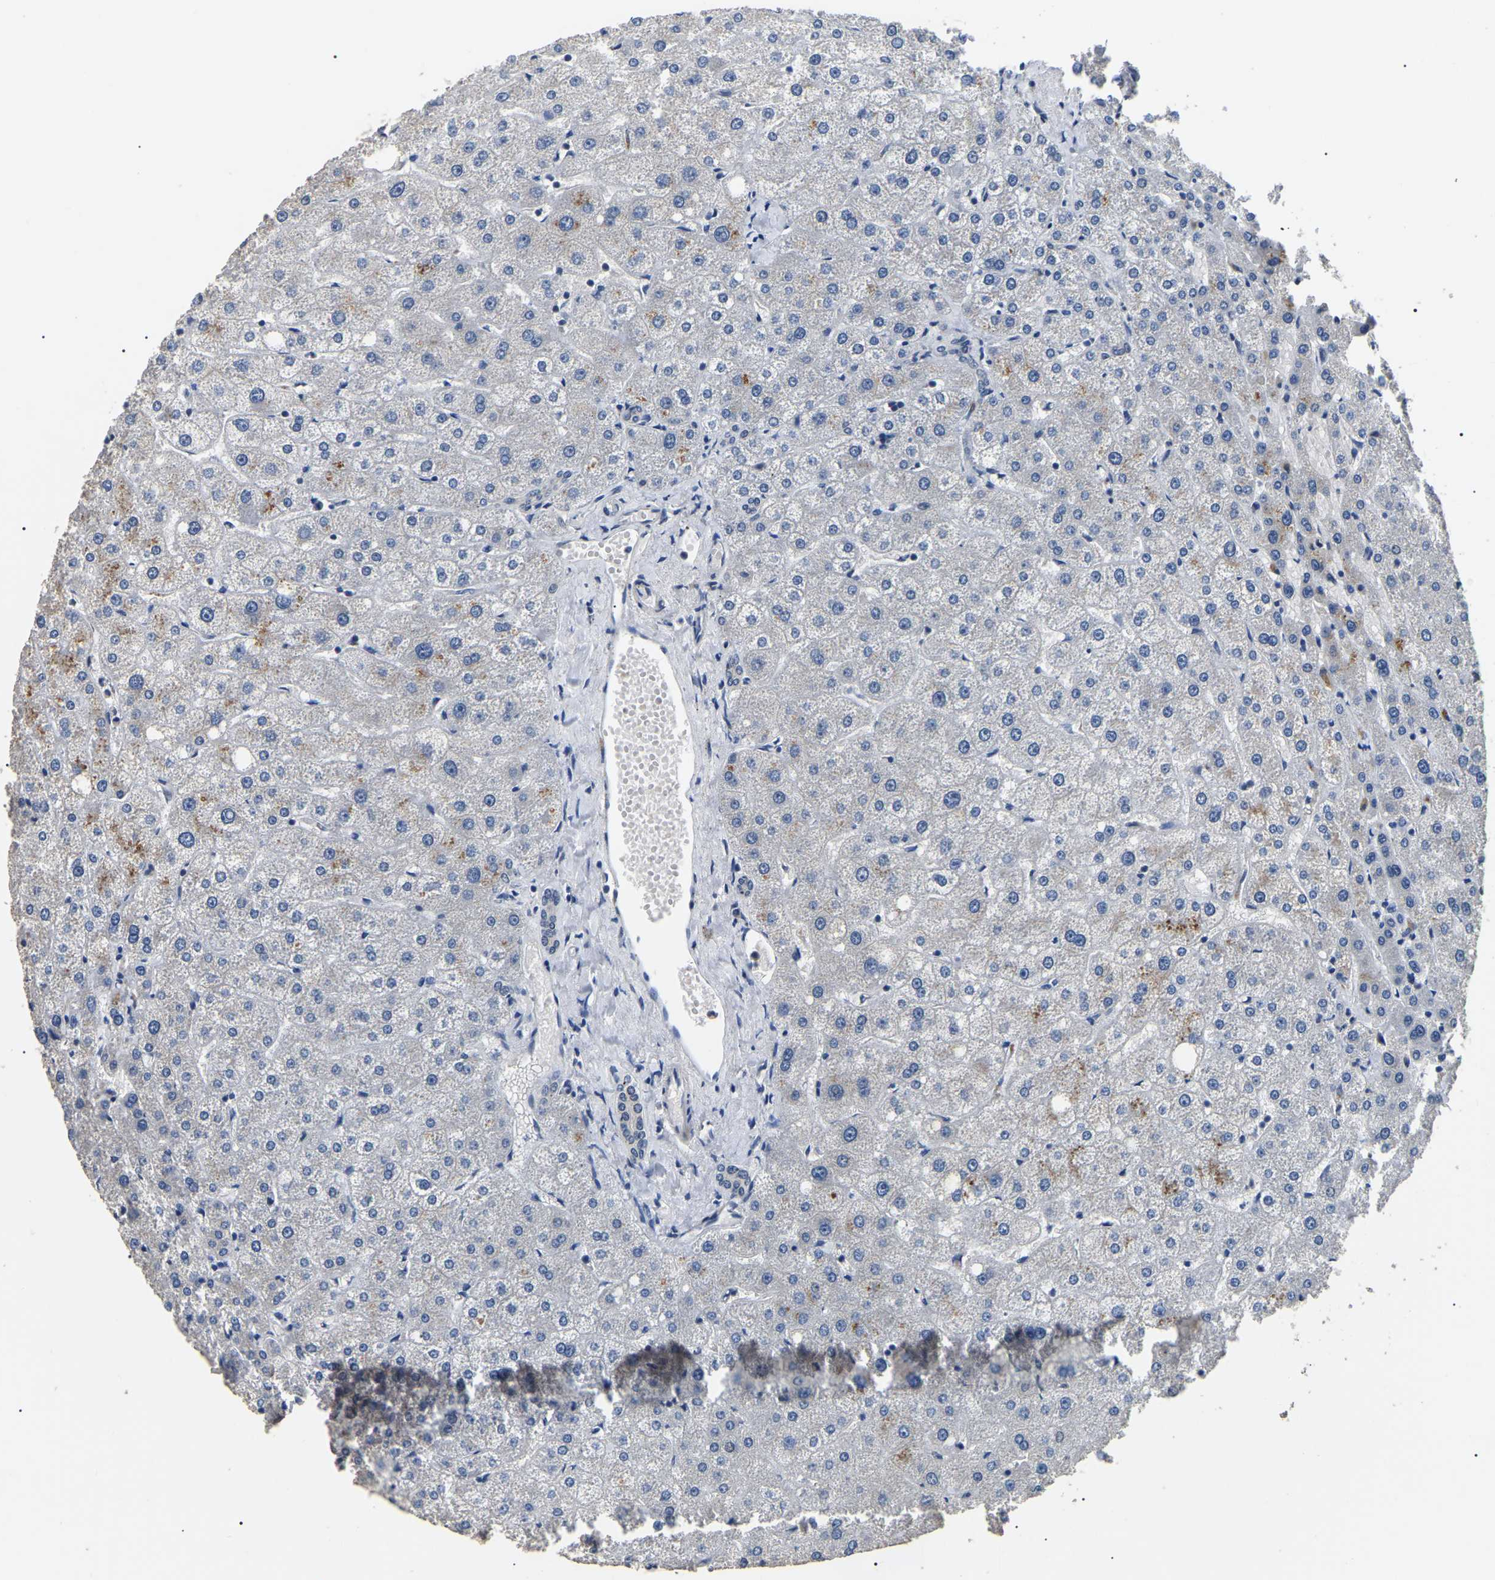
{"staining": {"intensity": "negative", "quantity": "none", "location": "none"}, "tissue": "liver", "cell_type": "Cholangiocytes", "image_type": "normal", "snomed": [{"axis": "morphology", "description": "Normal tissue, NOS"}, {"axis": "topography", "description": "Liver"}], "caption": "DAB (3,3'-diaminobenzidine) immunohistochemical staining of benign human liver displays no significant staining in cholangiocytes.", "gene": "PPM1E", "patient": {"sex": "male", "age": 73}}